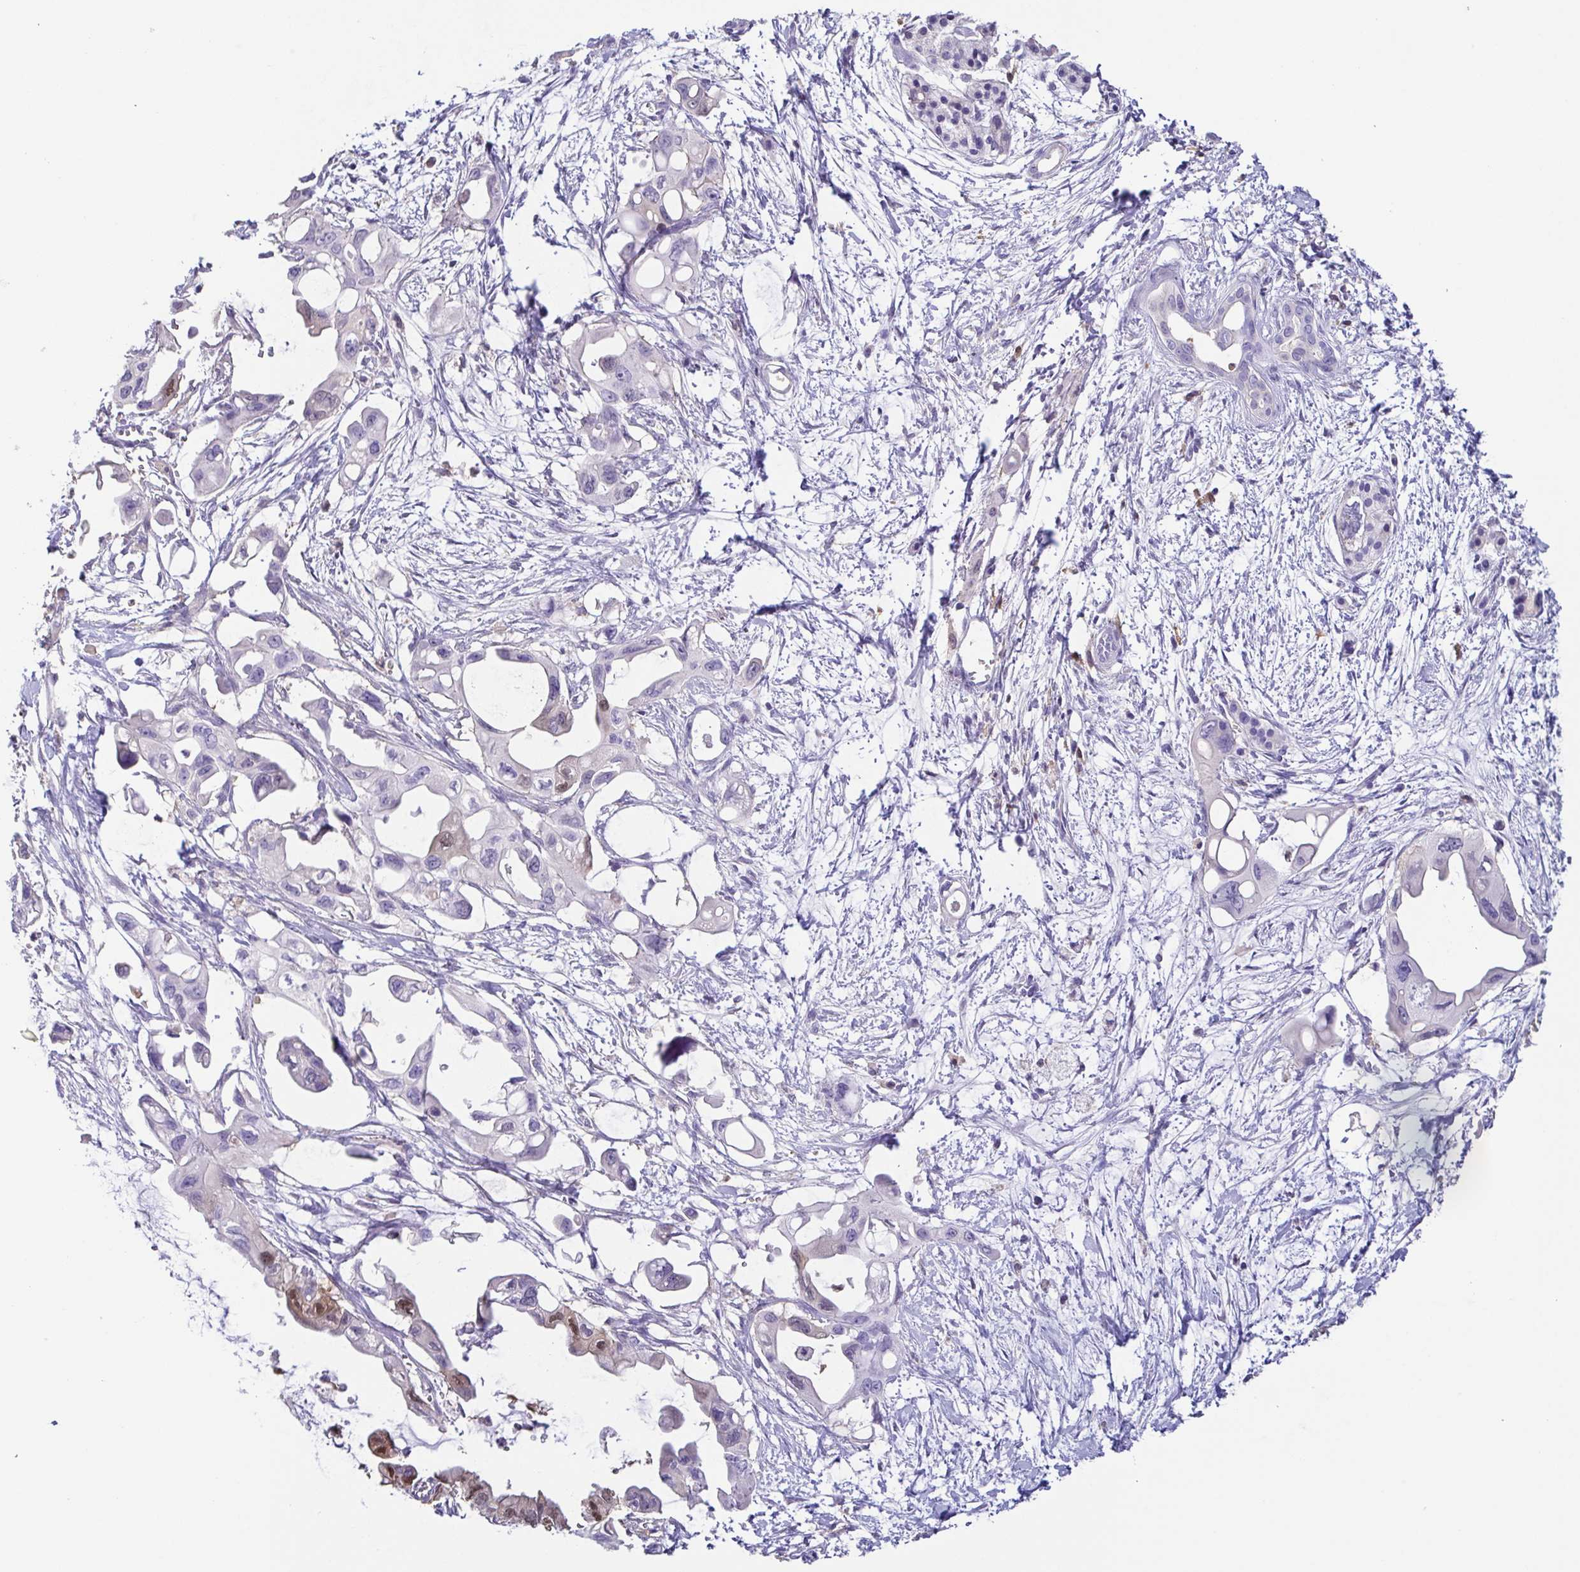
{"staining": {"intensity": "negative", "quantity": "none", "location": "none"}, "tissue": "pancreatic cancer", "cell_type": "Tumor cells", "image_type": "cancer", "snomed": [{"axis": "morphology", "description": "Adenocarcinoma, NOS"}, {"axis": "topography", "description": "Pancreas"}], "caption": "Pancreatic cancer (adenocarcinoma) stained for a protein using IHC displays no staining tumor cells.", "gene": "ANXA10", "patient": {"sex": "male", "age": 61}}